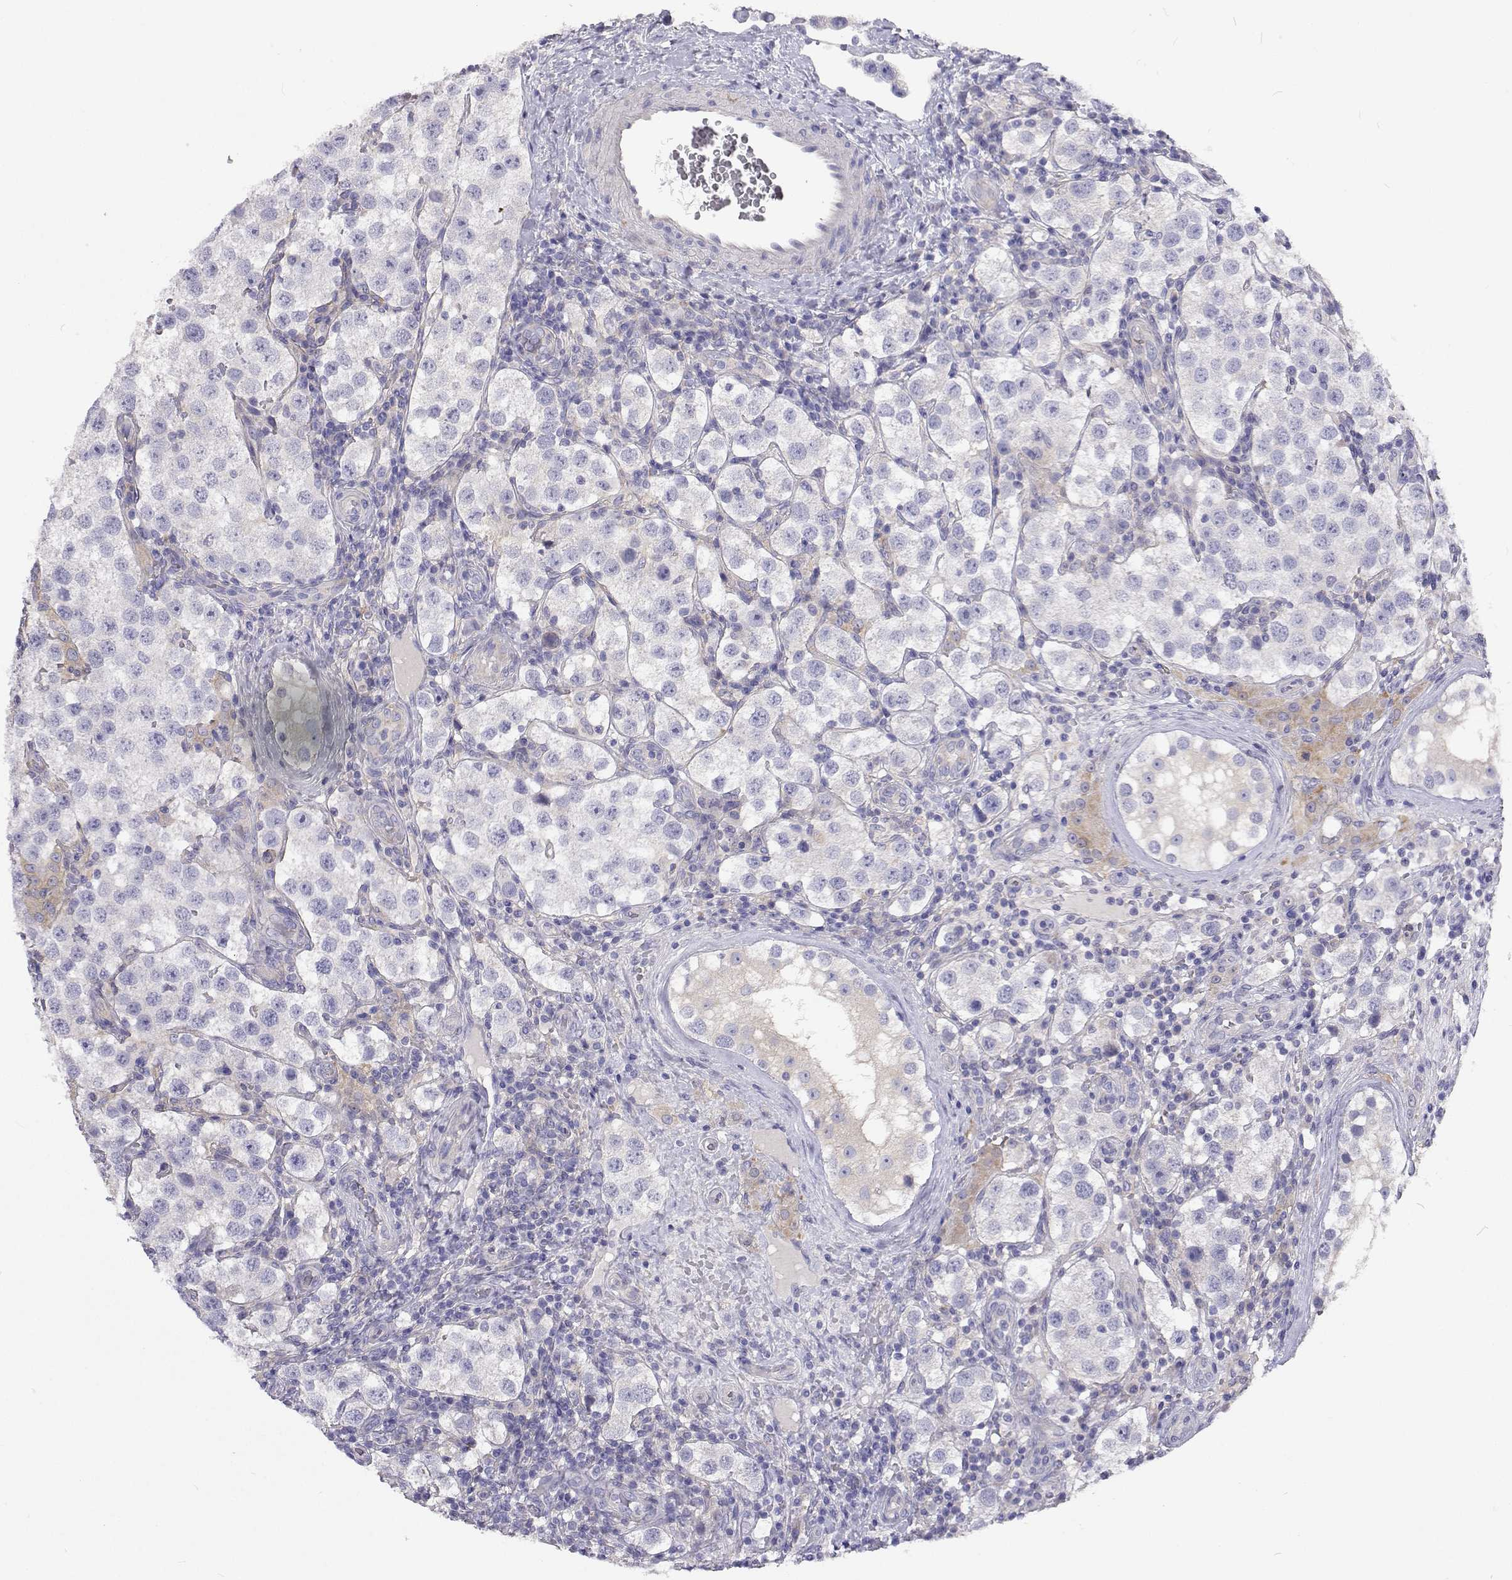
{"staining": {"intensity": "negative", "quantity": "none", "location": "none"}, "tissue": "testis cancer", "cell_type": "Tumor cells", "image_type": "cancer", "snomed": [{"axis": "morphology", "description": "Seminoma, NOS"}, {"axis": "topography", "description": "Testis"}], "caption": "IHC histopathology image of testis cancer (seminoma) stained for a protein (brown), which demonstrates no positivity in tumor cells.", "gene": "LHFPL7", "patient": {"sex": "male", "age": 37}}